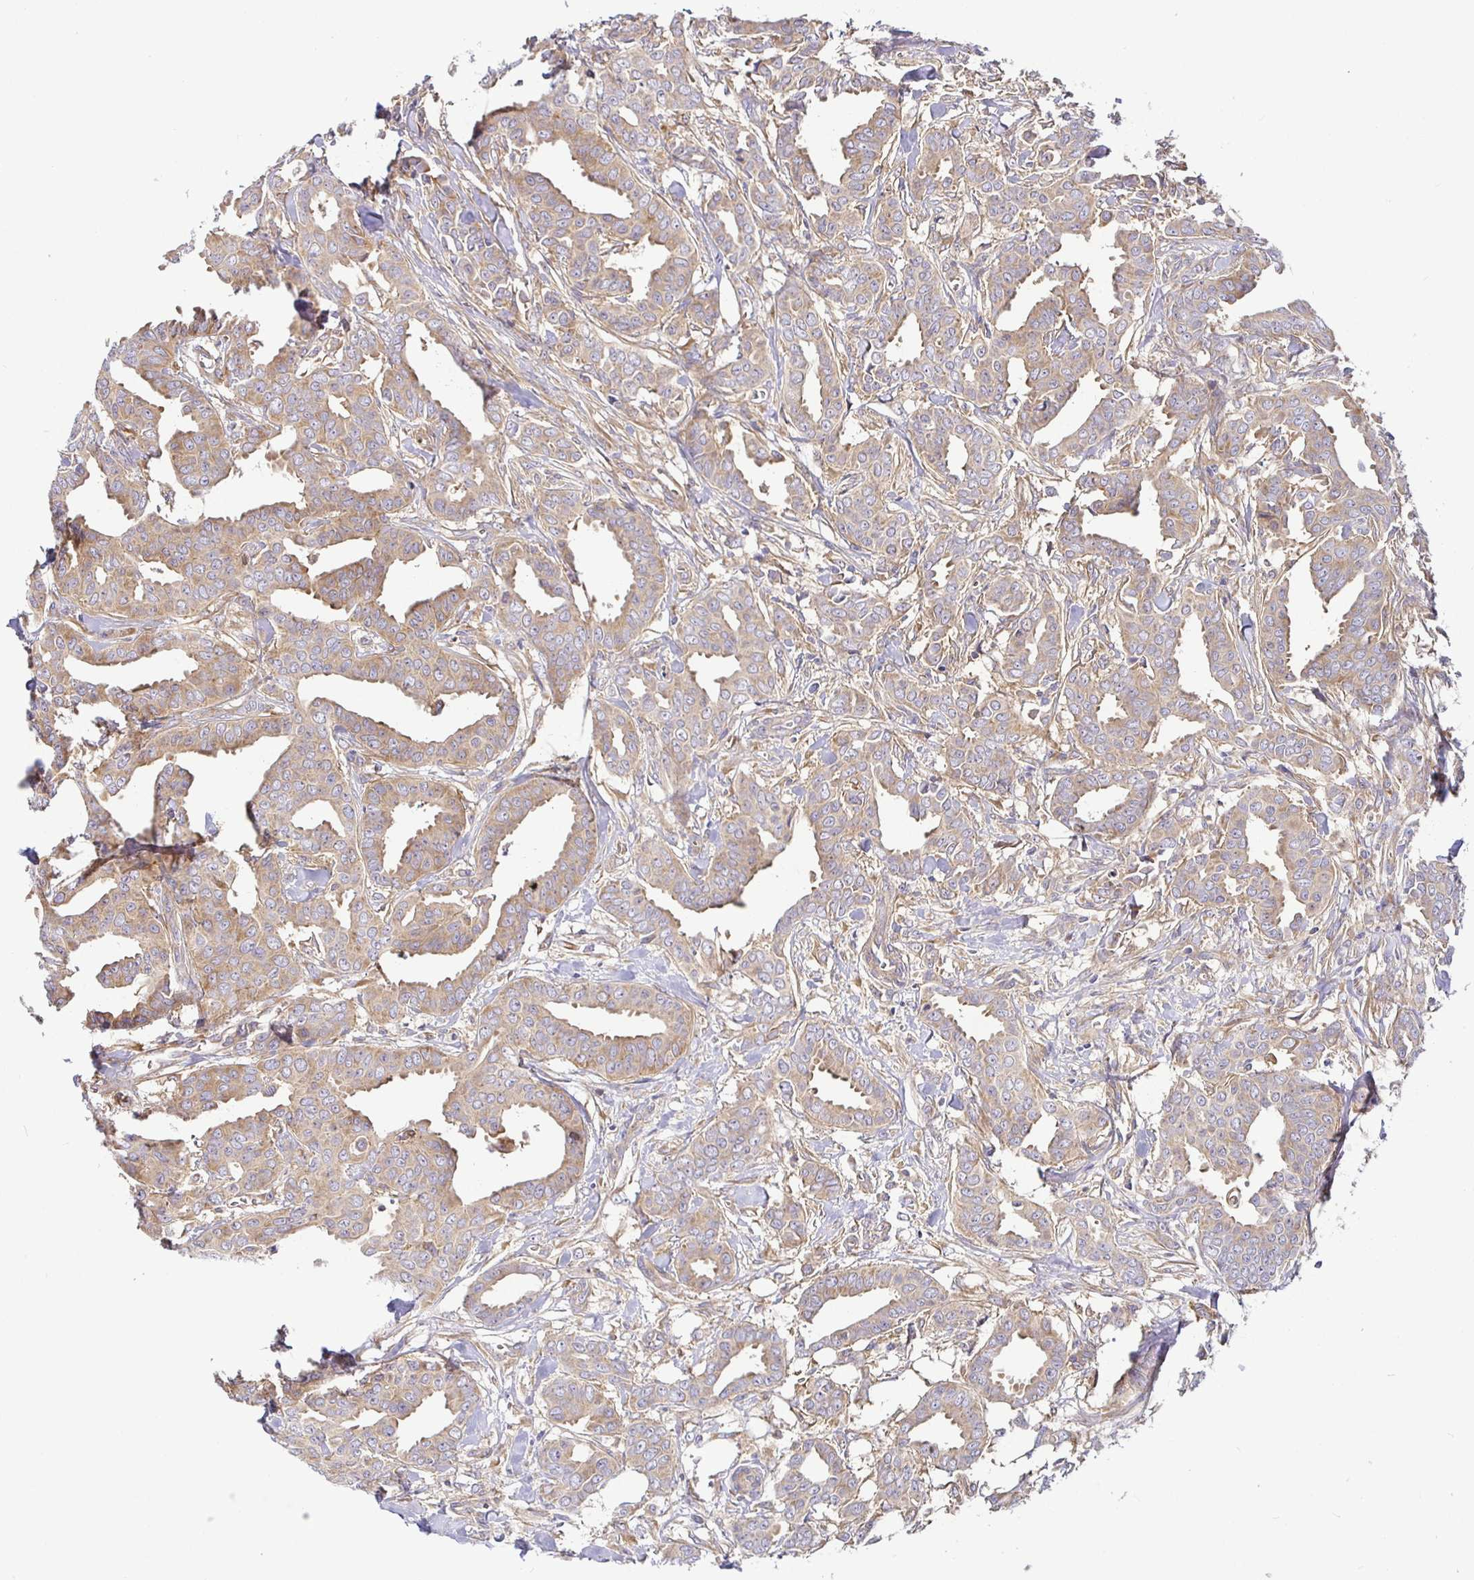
{"staining": {"intensity": "moderate", "quantity": ">75%", "location": "cytoplasmic/membranous"}, "tissue": "breast cancer", "cell_type": "Tumor cells", "image_type": "cancer", "snomed": [{"axis": "morphology", "description": "Duct carcinoma"}, {"axis": "topography", "description": "Breast"}], "caption": "Human breast cancer (intraductal carcinoma) stained with a protein marker demonstrates moderate staining in tumor cells.", "gene": "SNX8", "patient": {"sex": "female", "age": 45}}